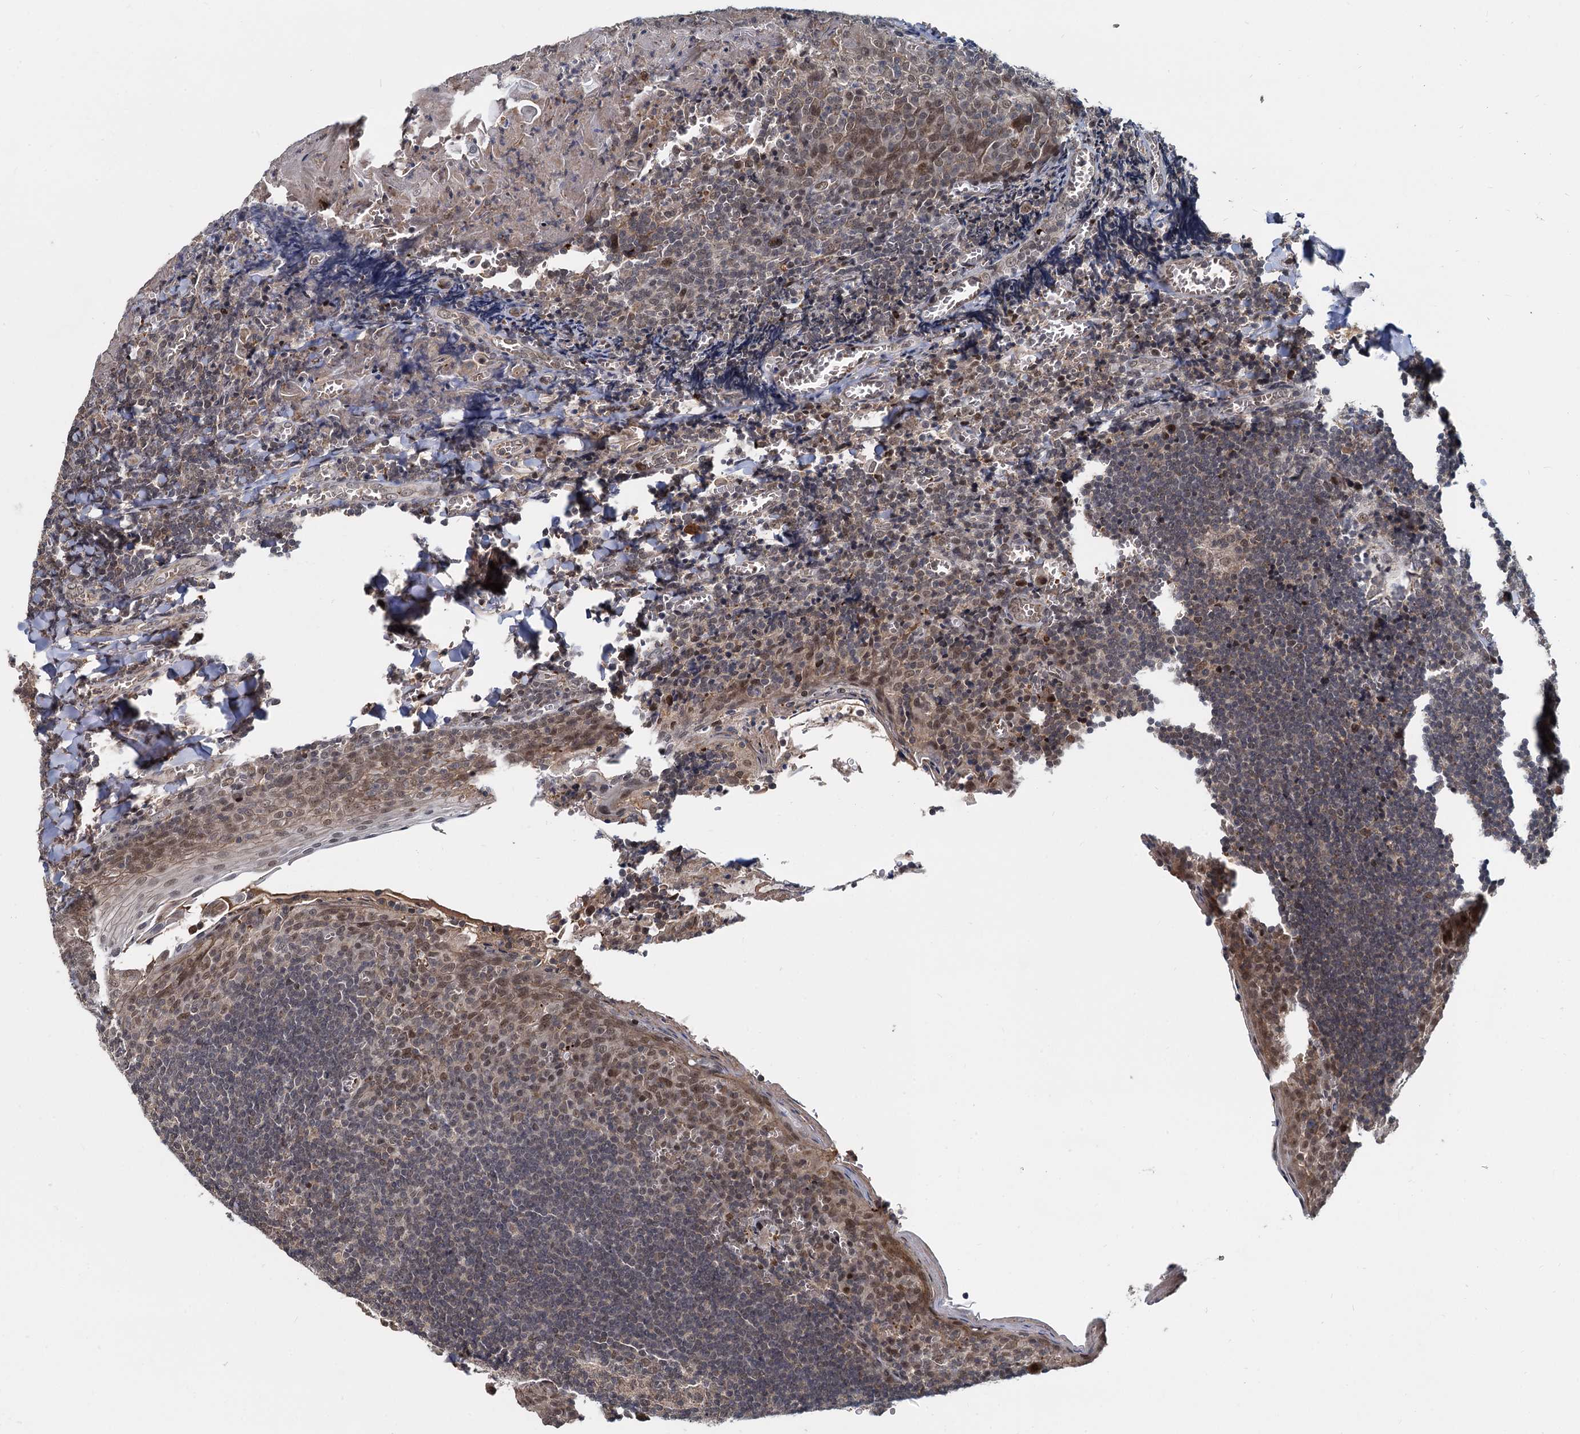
{"staining": {"intensity": "moderate", "quantity": "25%-75%", "location": "nuclear"}, "tissue": "tonsil", "cell_type": "Germinal center cells", "image_type": "normal", "snomed": [{"axis": "morphology", "description": "Normal tissue, NOS"}, {"axis": "topography", "description": "Tonsil"}], "caption": "Protein analysis of normal tonsil shows moderate nuclear expression in about 25%-75% of germinal center cells. The protein is shown in brown color, while the nuclei are stained blue.", "gene": "FANCI", "patient": {"sex": "male", "age": 27}}